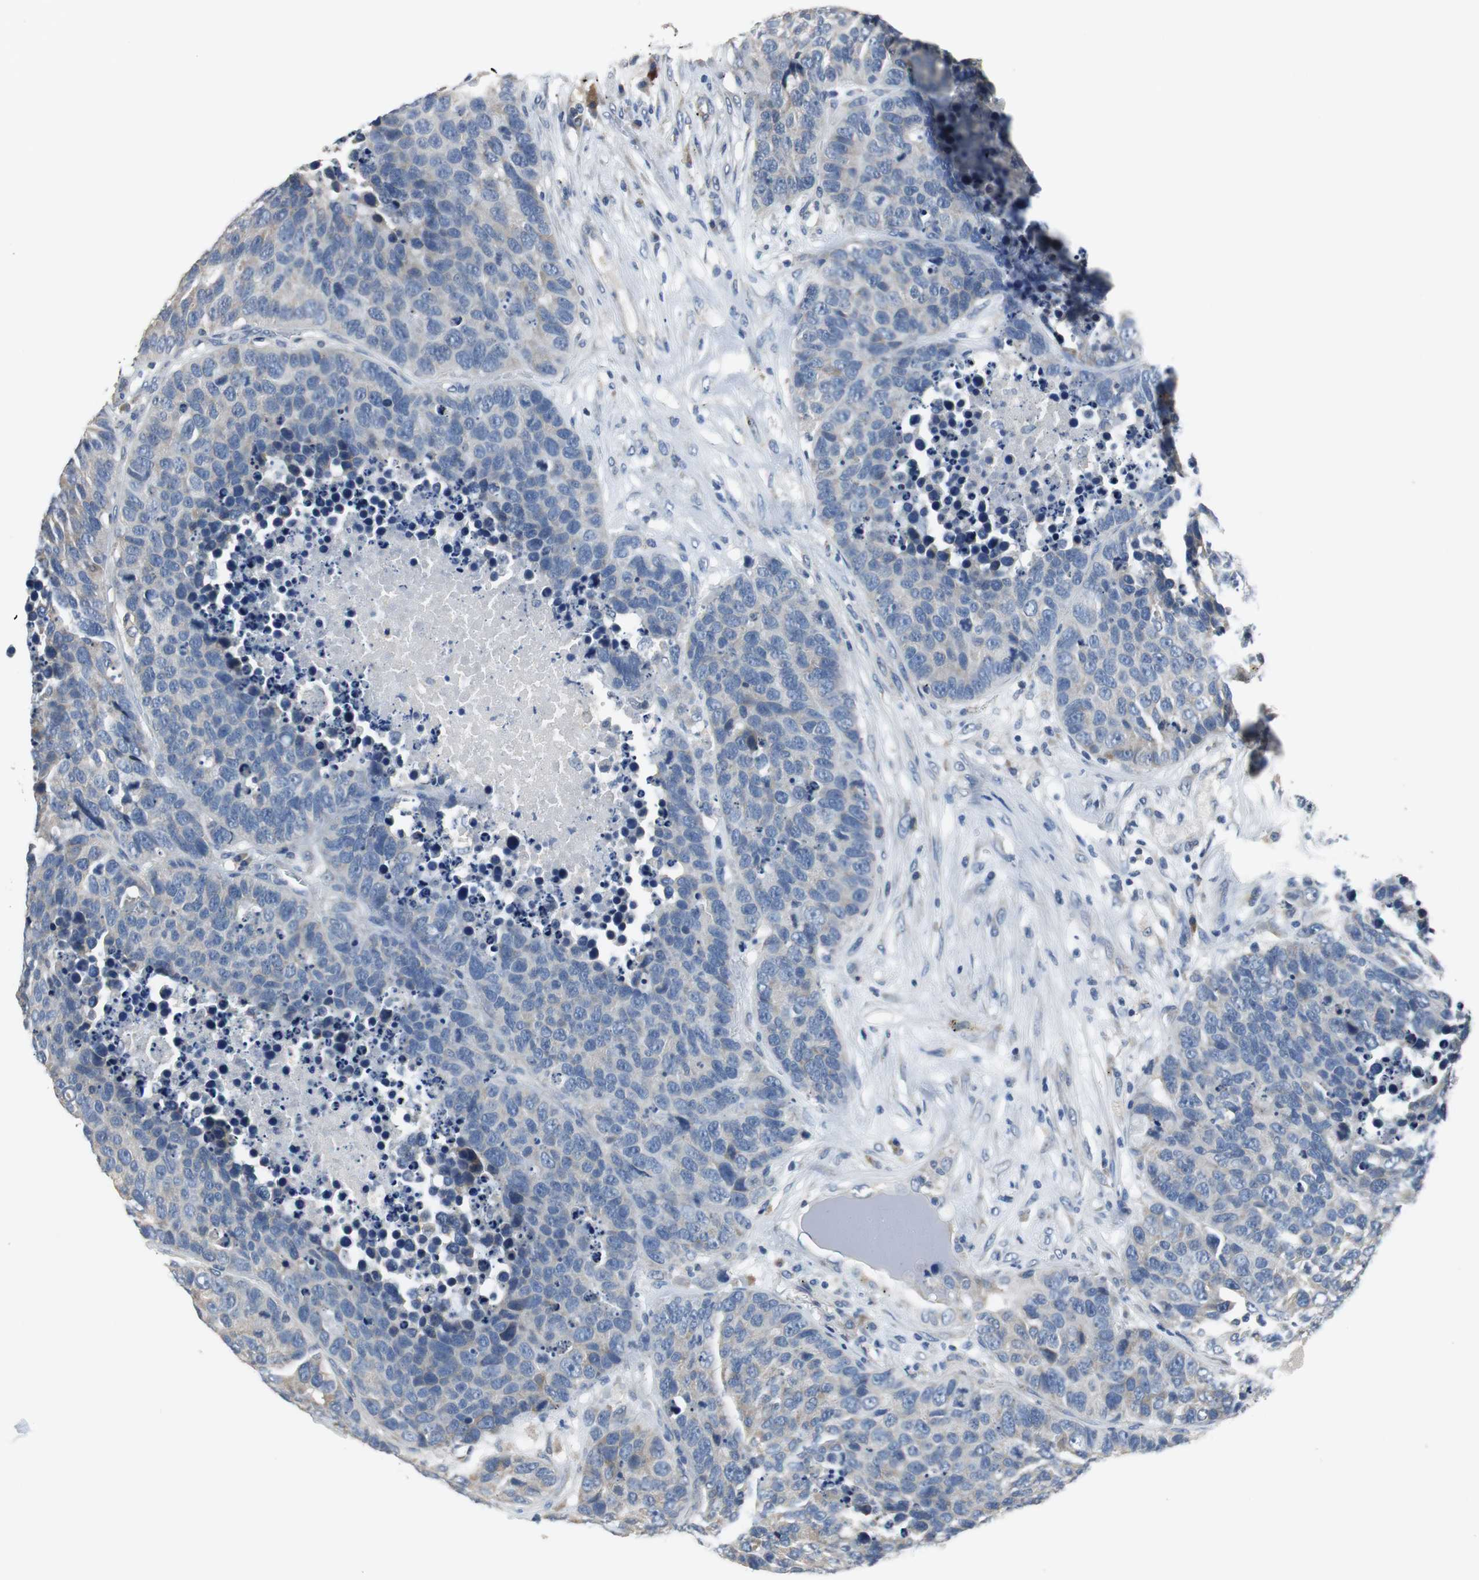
{"staining": {"intensity": "negative", "quantity": "none", "location": "none"}, "tissue": "carcinoid", "cell_type": "Tumor cells", "image_type": "cancer", "snomed": [{"axis": "morphology", "description": "Carcinoid, malignant, NOS"}, {"axis": "topography", "description": "Lung"}], "caption": "Micrograph shows no significant protein expression in tumor cells of carcinoid.", "gene": "MTIF2", "patient": {"sex": "male", "age": 60}}